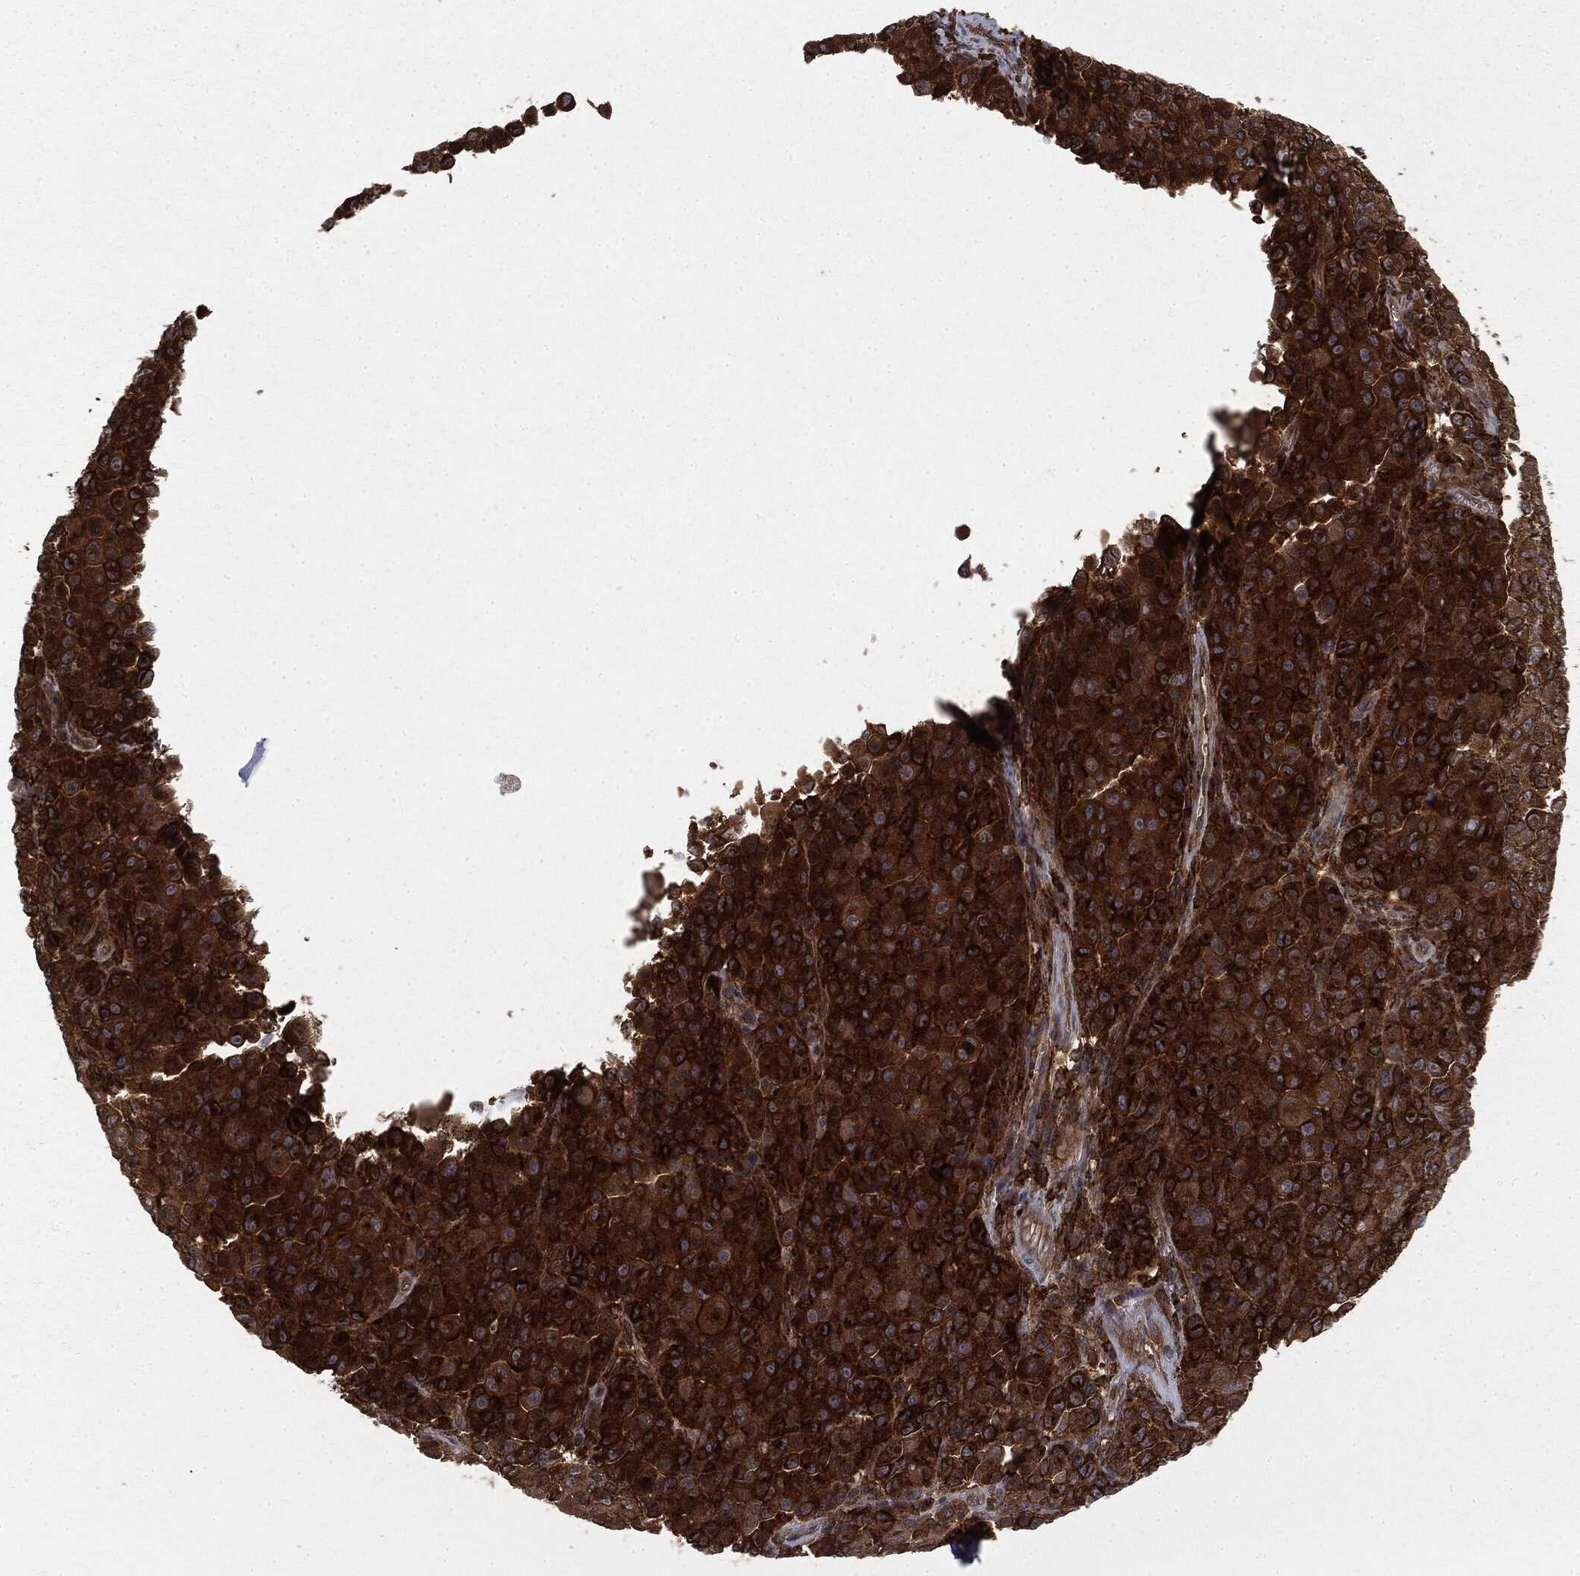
{"staining": {"intensity": "strong", "quantity": ">75%", "location": "cytoplasmic/membranous"}, "tissue": "melanoma", "cell_type": "Tumor cells", "image_type": "cancer", "snomed": [{"axis": "morphology", "description": "Malignant melanoma, NOS"}, {"axis": "topography", "description": "Skin"}], "caption": "Immunohistochemistry (DAB (3,3'-diaminobenzidine)) staining of malignant melanoma demonstrates strong cytoplasmic/membranous protein staining in approximately >75% of tumor cells.", "gene": "SNX5", "patient": {"sex": "female", "age": 57}}